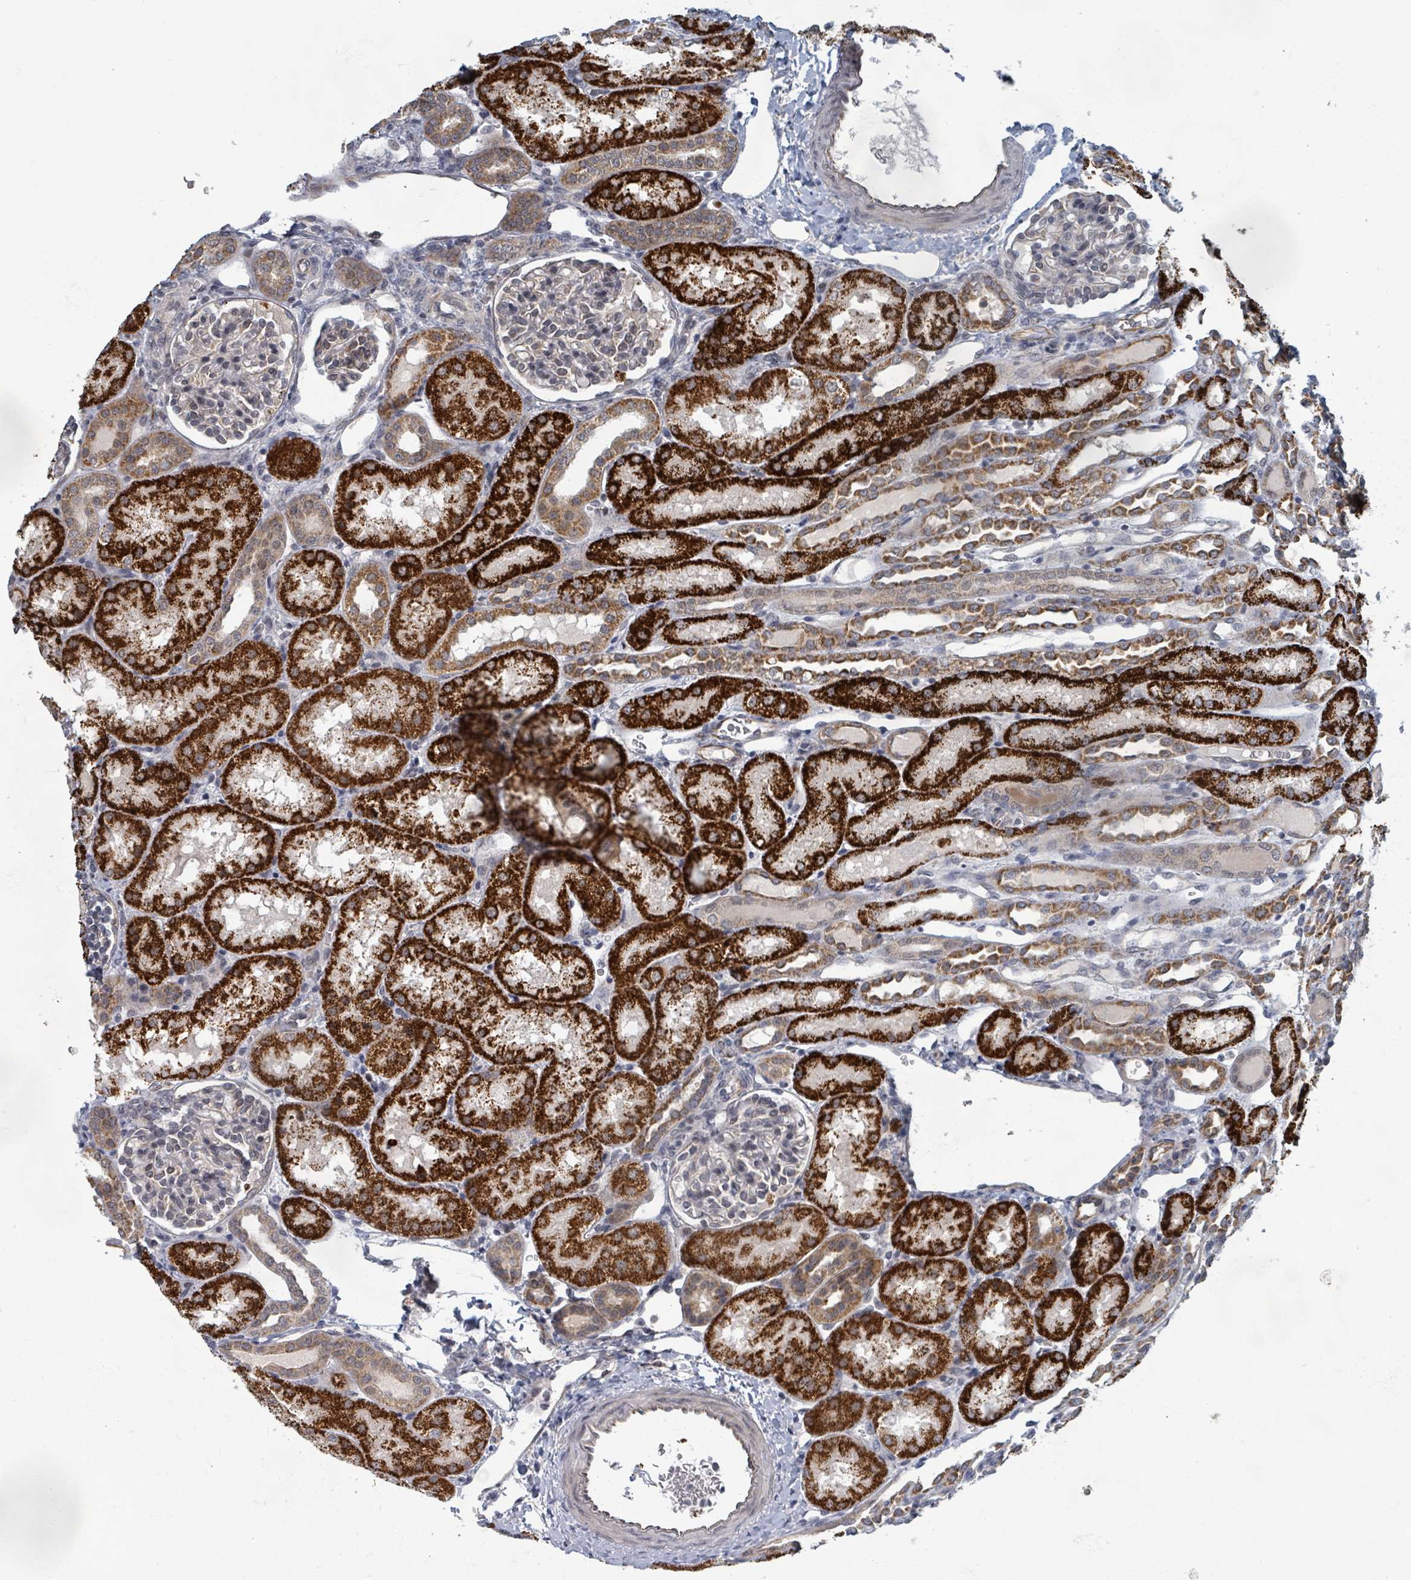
{"staining": {"intensity": "weak", "quantity": "<25%", "location": "cytoplasmic/membranous"}, "tissue": "kidney", "cell_type": "Cells in glomeruli", "image_type": "normal", "snomed": [{"axis": "morphology", "description": "Normal tissue, NOS"}, {"axis": "topography", "description": "Kidney"}], "caption": "This micrograph is of benign kidney stained with immunohistochemistry (IHC) to label a protein in brown with the nuclei are counter-stained blue. There is no staining in cells in glomeruli.", "gene": "INTS15", "patient": {"sex": "male", "age": 1}}